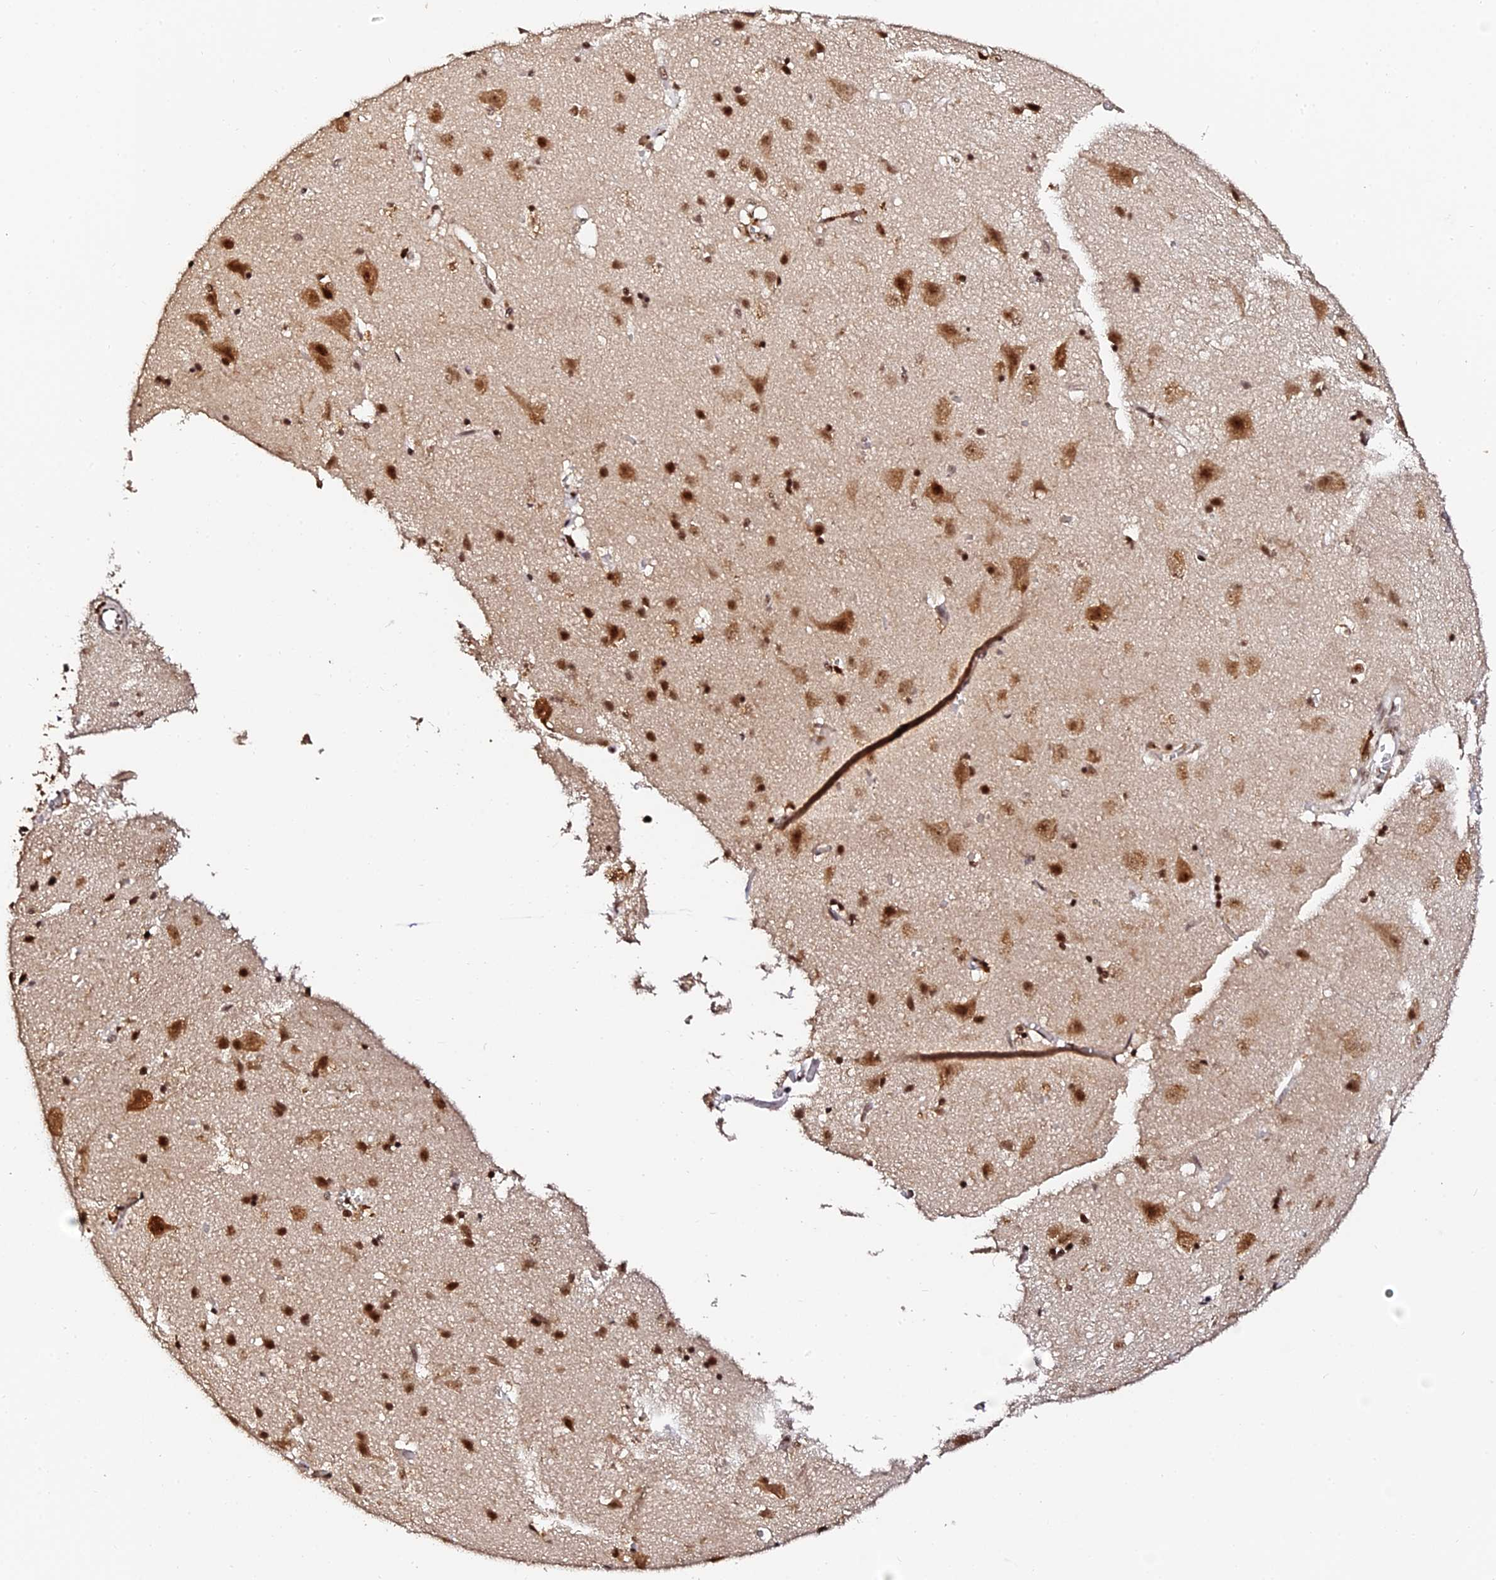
{"staining": {"intensity": "moderate", "quantity": ">75%", "location": "cytoplasmic/membranous,nuclear"}, "tissue": "cerebral cortex", "cell_type": "Endothelial cells", "image_type": "normal", "snomed": [{"axis": "morphology", "description": "Normal tissue, NOS"}, {"axis": "topography", "description": "Cerebral cortex"}], "caption": "Cerebral cortex stained with DAB (3,3'-diaminobenzidine) immunohistochemistry (IHC) demonstrates medium levels of moderate cytoplasmic/membranous,nuclear expression in approximately >75% of endothelial cells.", "gene": "MCRS1", "patient": {"sex": "male", "age": 54}}